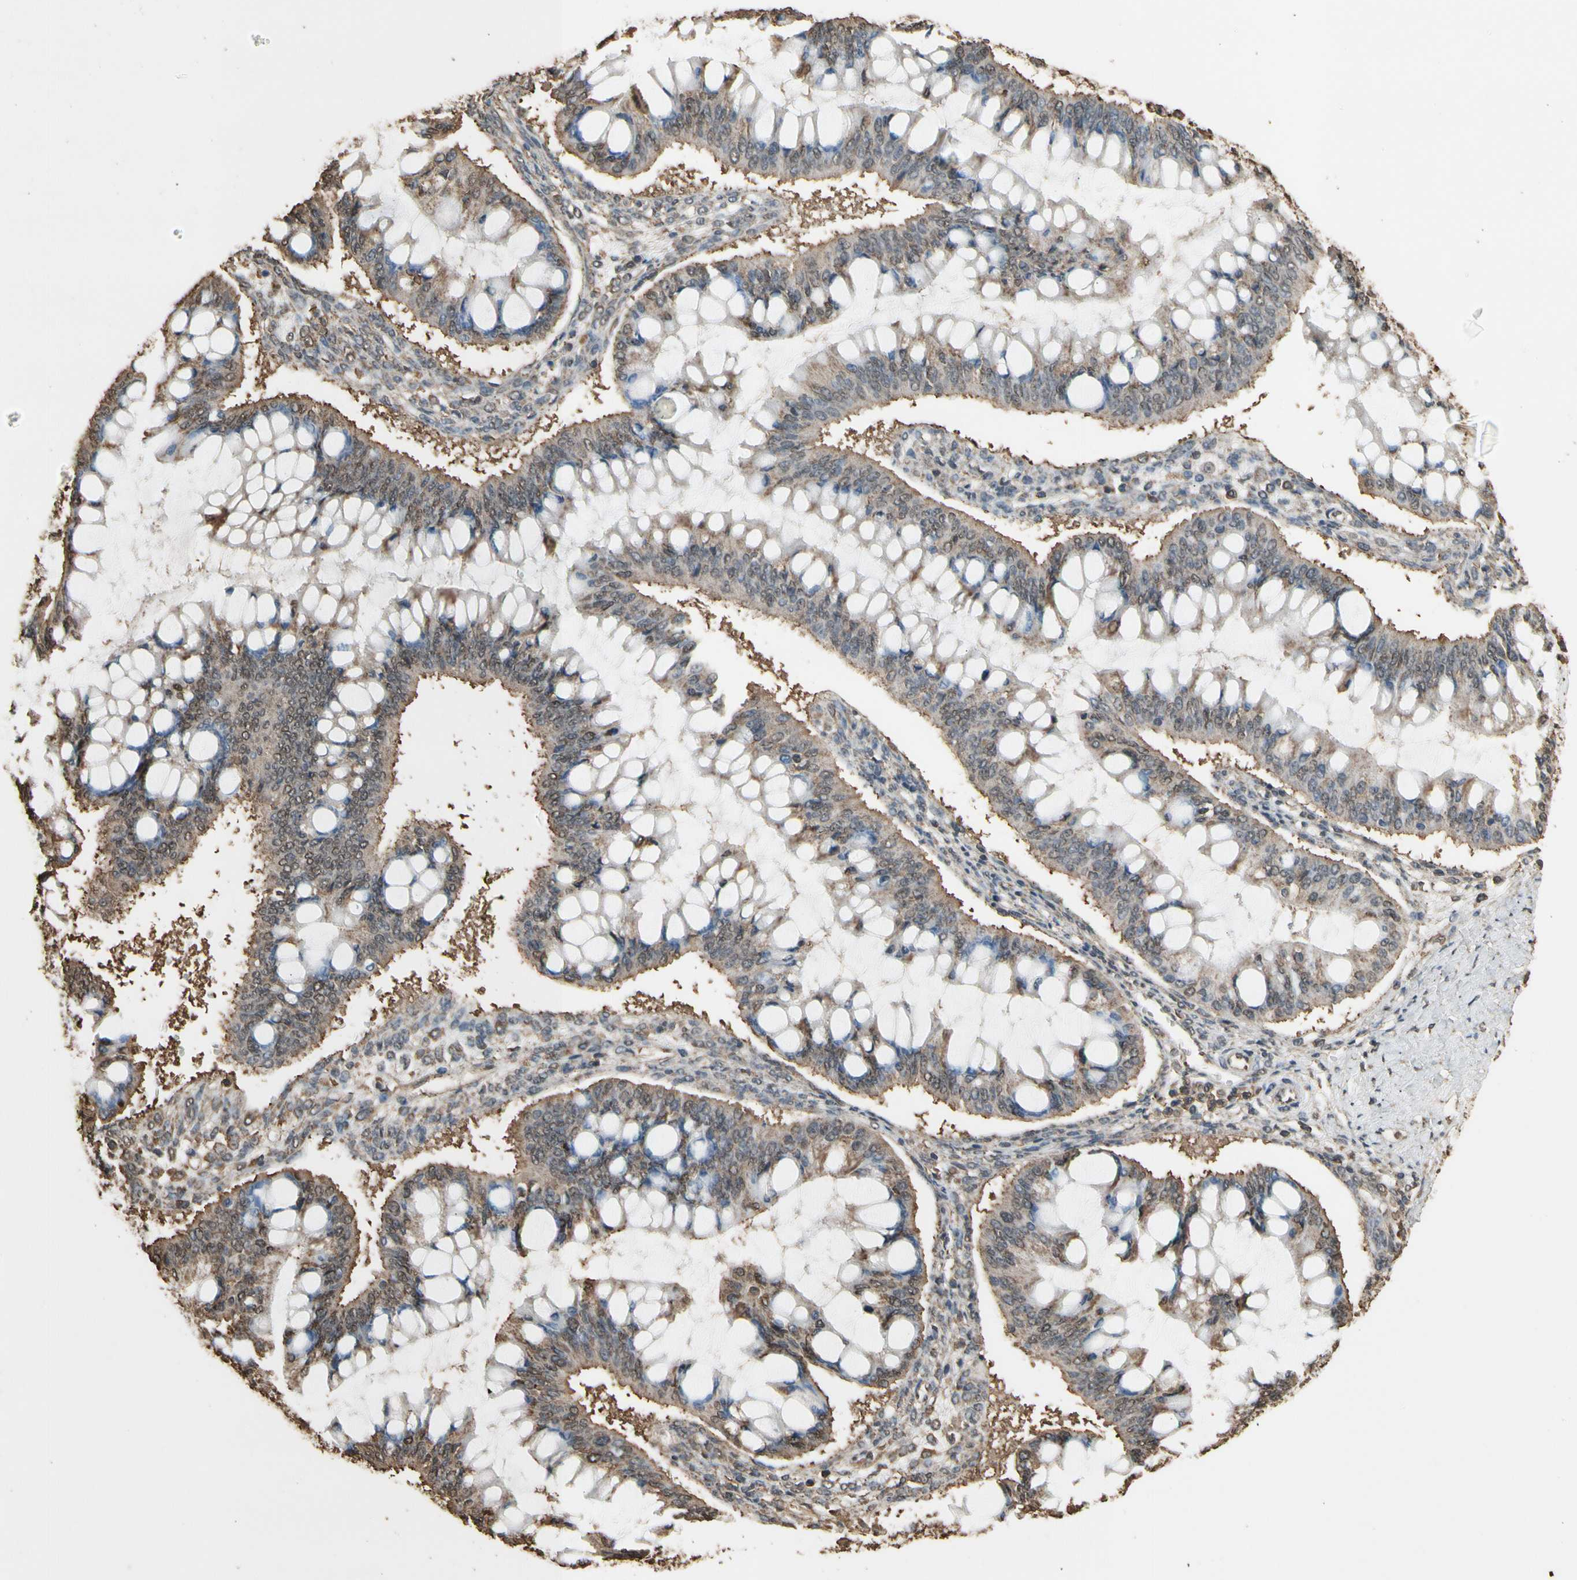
{"staining": {"intensity": "moderate", "quantity": ">75%", "location": "cytoplasmic/membranous,nuclear"}, "tissue": "ovarian cancer", "cell_type": "Tumor cells", "image_type": "cancer", "snomed": [{"axis": "morphology", "description": "Cystadenocarcinoma, mucinous, NOS"}, {"axis": "topography", "description": "Ovary"}], "caption": "A photomicrograph of human ovarian cancer (mucinous cystadenocarcinoma) stained for a protein displays moderate cytoplasmic/membranous and nuclear brown staining in tumor cells. (Brightfield microscopy of DAB IHC at high magnification).", "gene": "TNFSF13B", "patient": {"sex": "female", "age": 73}}